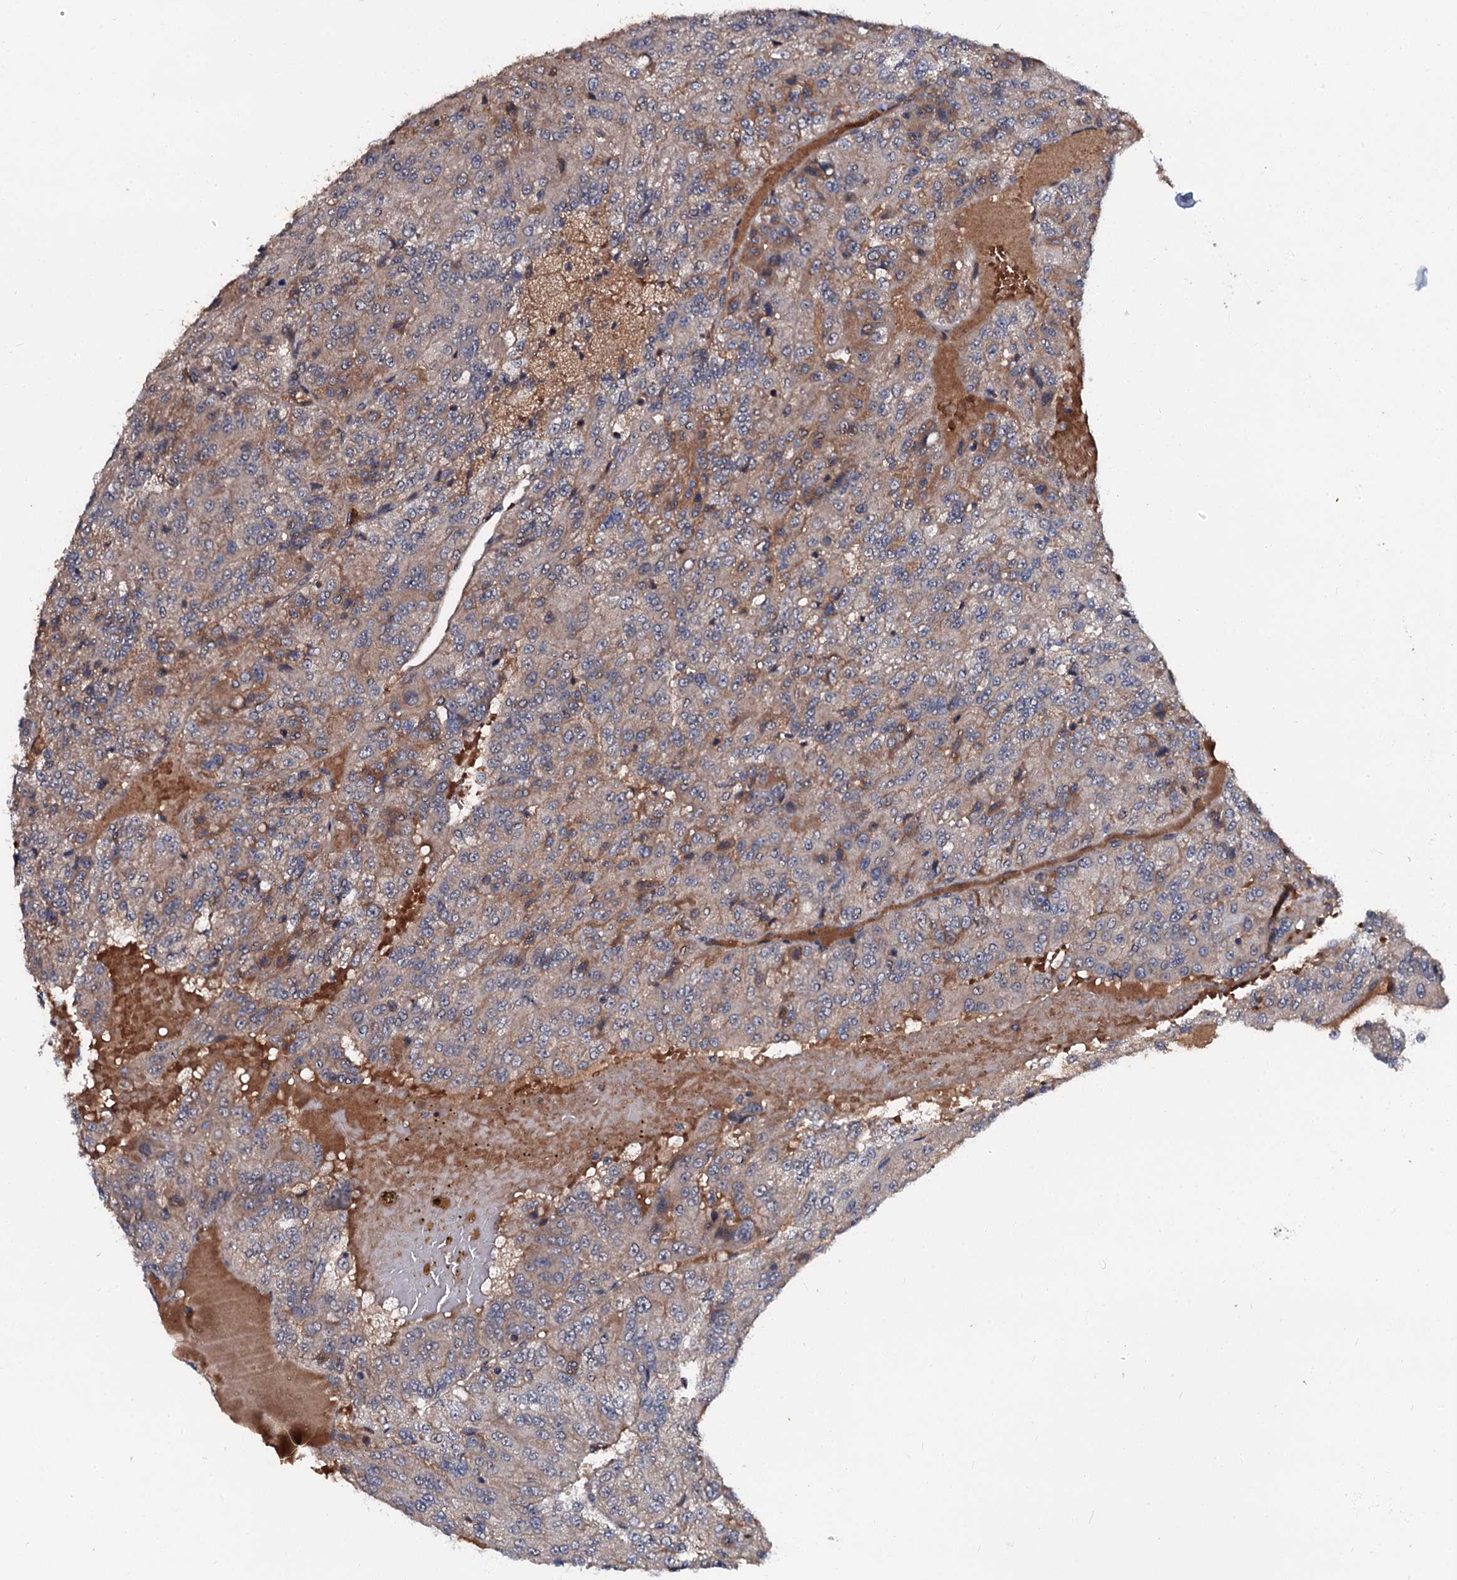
{"staining": {"intensity": "weak", "quantity": "25%-75%", "location": "cytoplasmic/membranous"}, "tissue": "renal cancer", "cell_type": "Tumor cells", "image_type": "cancer", "snomed": [{"axis": "morphology", "description": "Adenocarcinoma, NOS"}, {"axis": "topography", "description": "Kidney"}], "caption": "Weak cytoplasmic/membranous protein positivity is appreciated in about 25%-75% of tumor cells in adenocarcinoma (renal).", "gene": "N4BP1", "patient": {"sex": "female", "age": 63}}